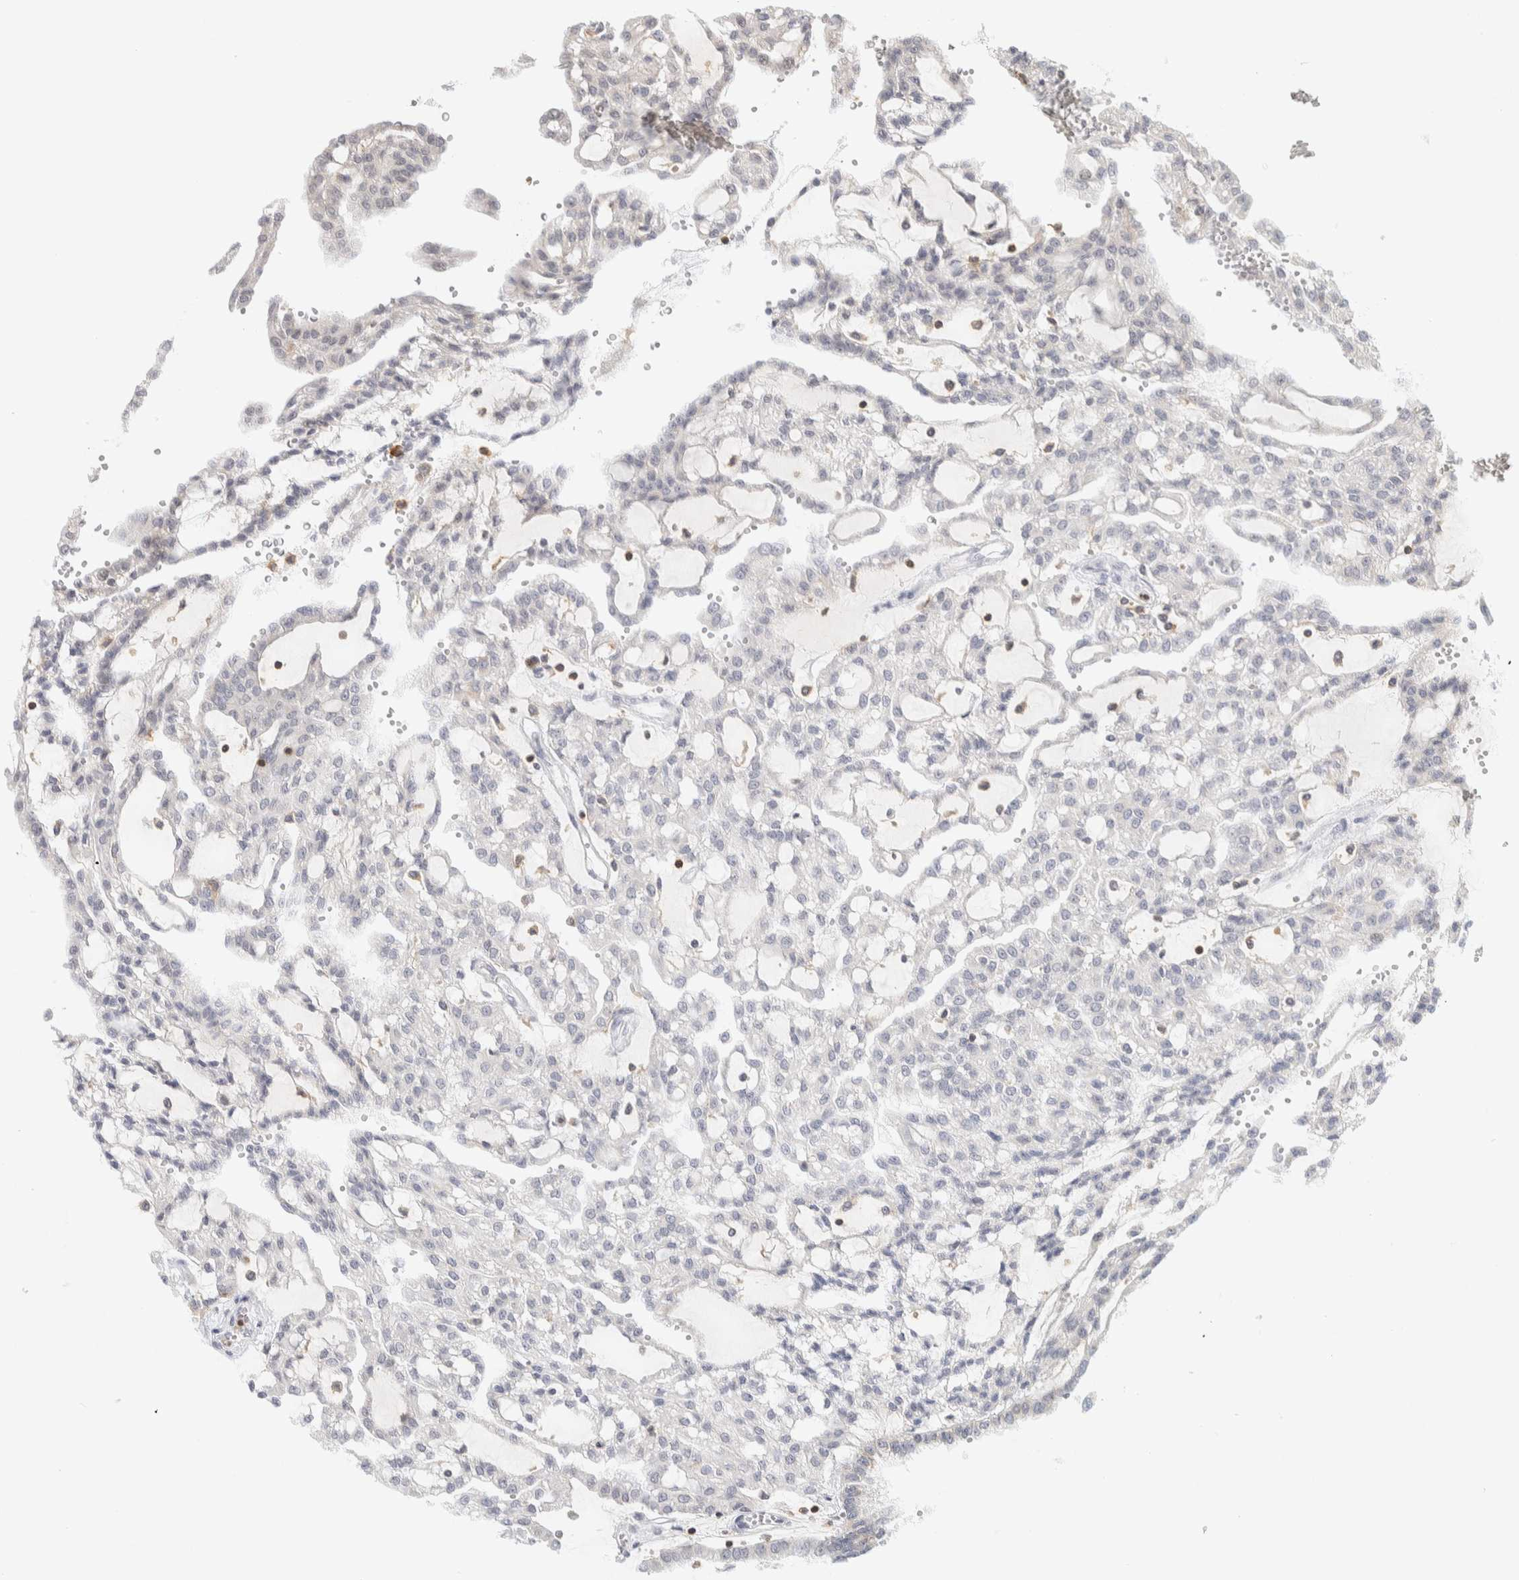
{"staining": {"intensity": "negative", "quantity": "none", "location": "none"}, "tissue": "renal cancer", "cell_type": "Tumor cells", "image_type": "cancer", "snomed": [{"axis": "morphology", "description": "Adenocarcinoma, NOS"}, {"axis": "topography", "description": "Kidney"}], "caption": "Immunohistochemistry of human renal cancer (adenocarcinoma) demonstrates no expression in tumor cells. (Immunohistochemistry, brightfield microscopy, high magnification).", "gene": "RUNDC1", "patient": {"sex": "male", "age": 63}}